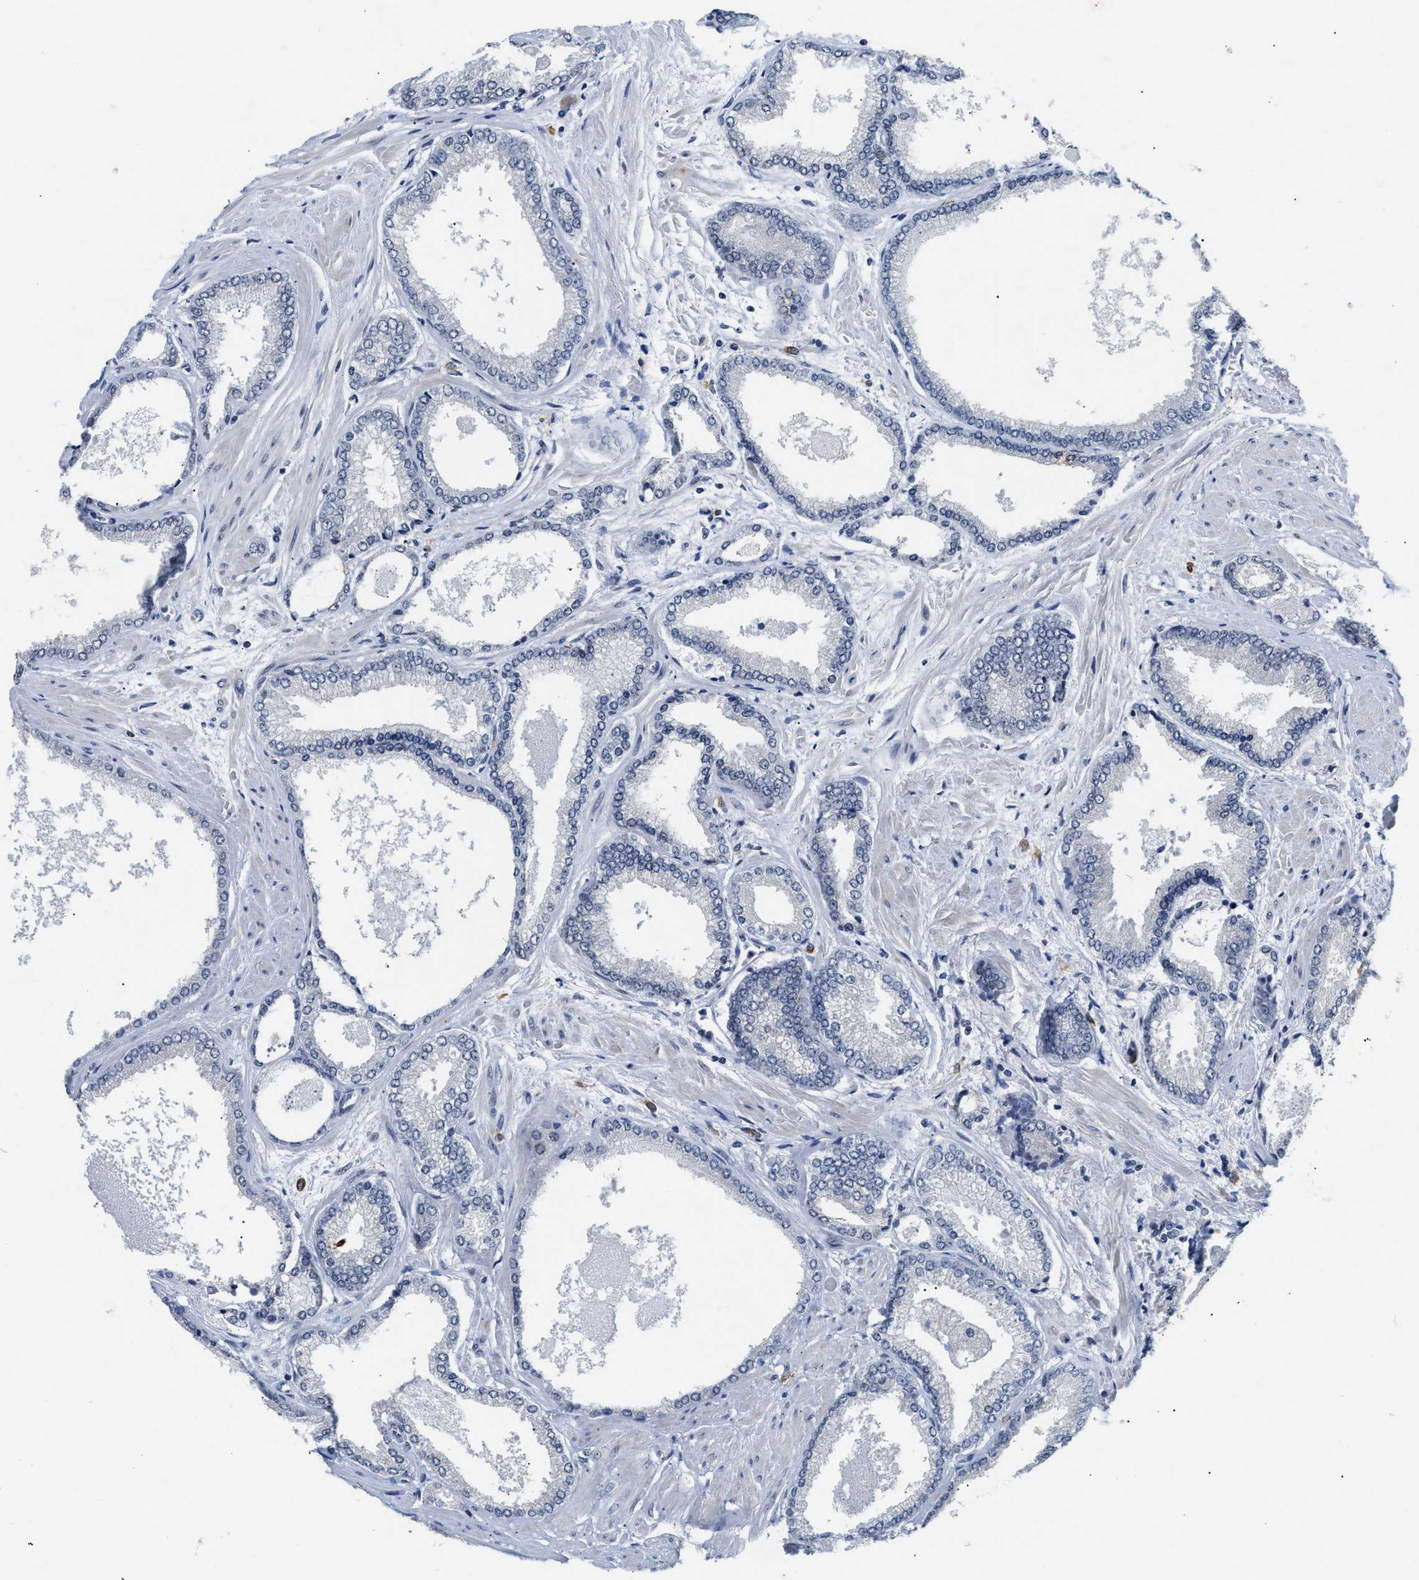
{"staining": {"intensity": "negative", "quantity": "none", "location": "none"}, "tissue": "prostate cancer", "cell_type": "Tumor cells", "image_type": "cancer", "snomed": [{"axis": "morphology", "description": "Adenocarcinoma, High grade"}, {"axis": "topography", "description": "Prostate"}], "caption": "Histopathology image shows no protein expression in tumor cells of high-grade adenocarcinoma (prostate) tissue.", "gene": "TXNRD3", "patient": {"sex": "male", "age": 61}}